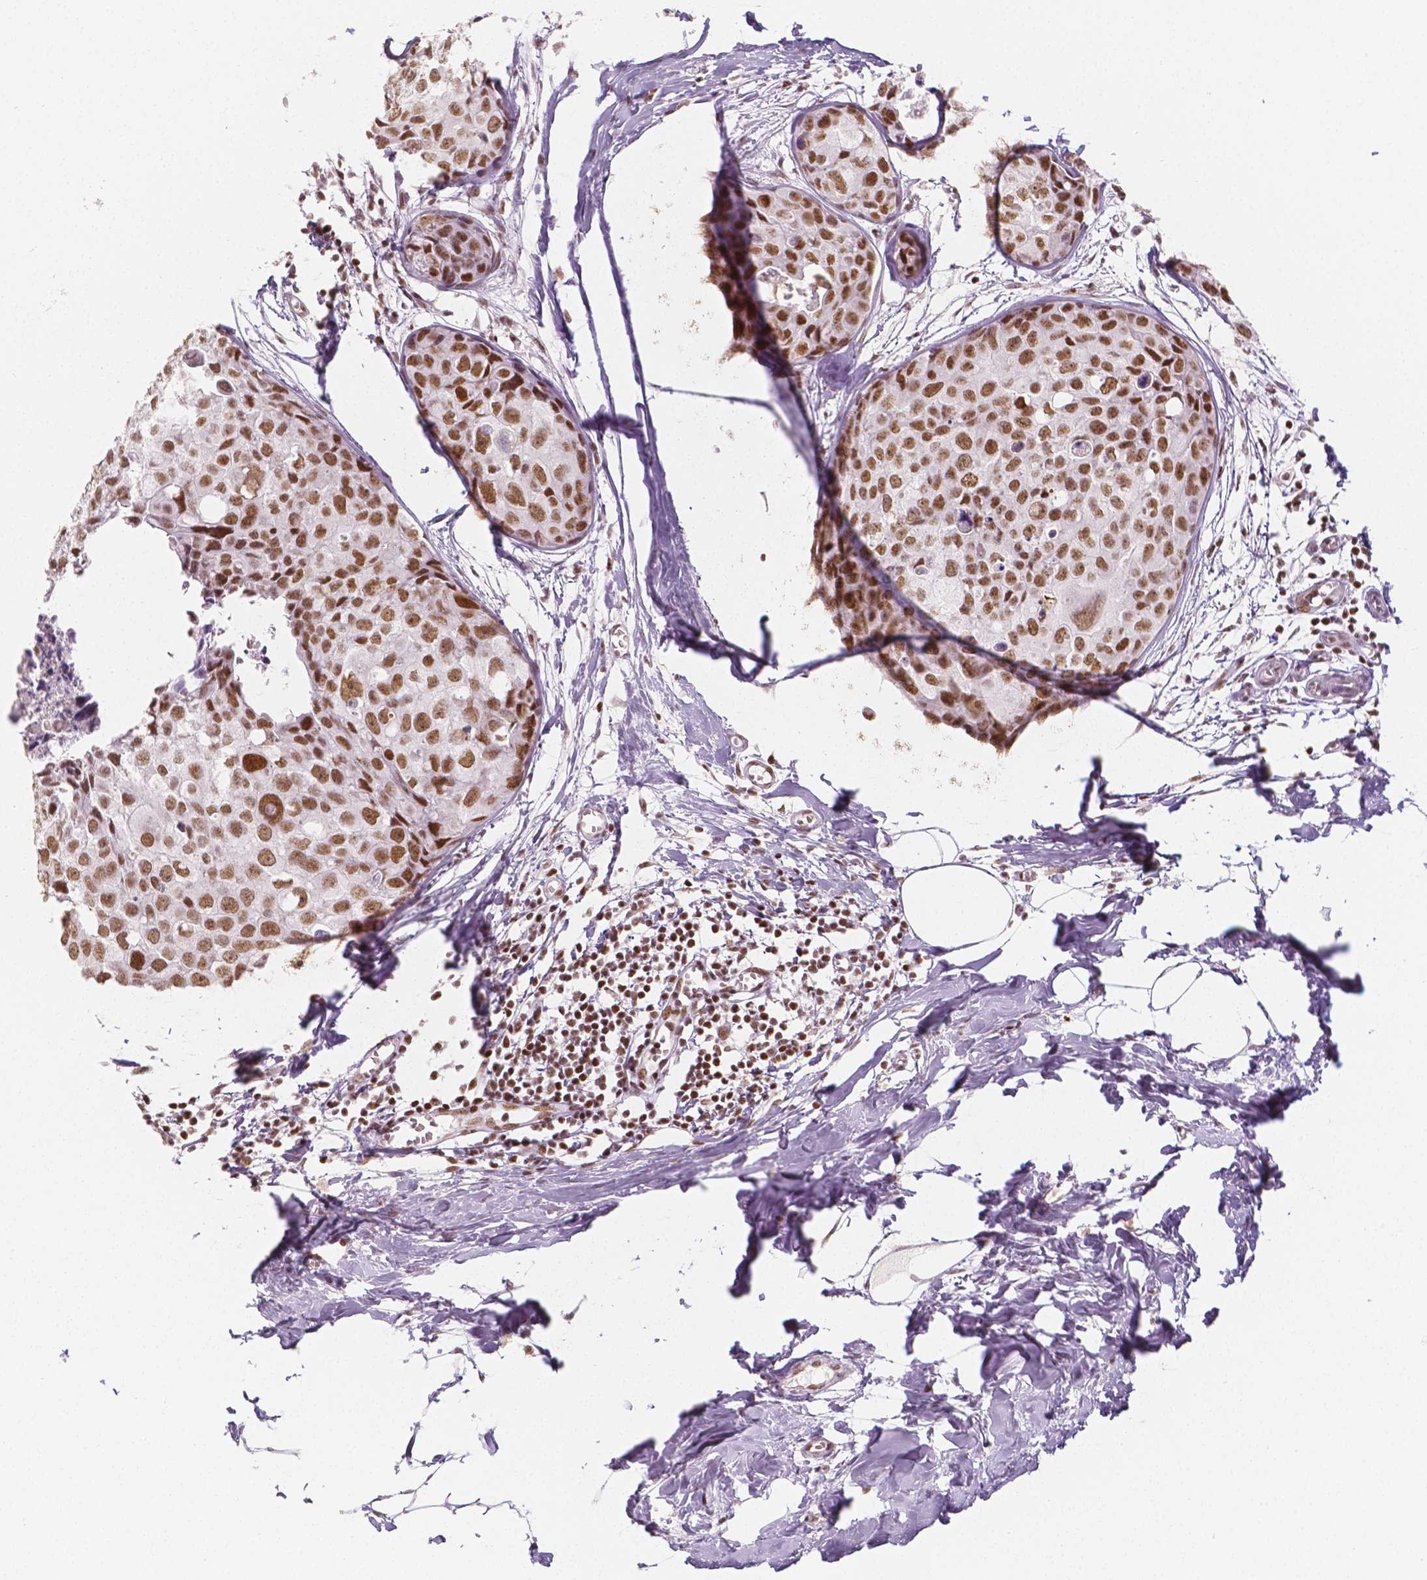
{"staining": {"intensity": "strong", "quantity": ">75%", "location": "nuclear"}, "tissue": "breast cancer", "cell_type": "Tumor cells", "image_type": "cancer", "snomed": [{"axis": "morphology", "description": "Duct carcinoma"}, {"axis": "topography", "description": "Breast"}], "caption": "Intraductal carcinoma (breast) stained with a brown dye displays strong nuclear positive staining in about >75% of tumor cells.", "gene": "HDAC1", "patient": {"sex": "female", "age": 38}}